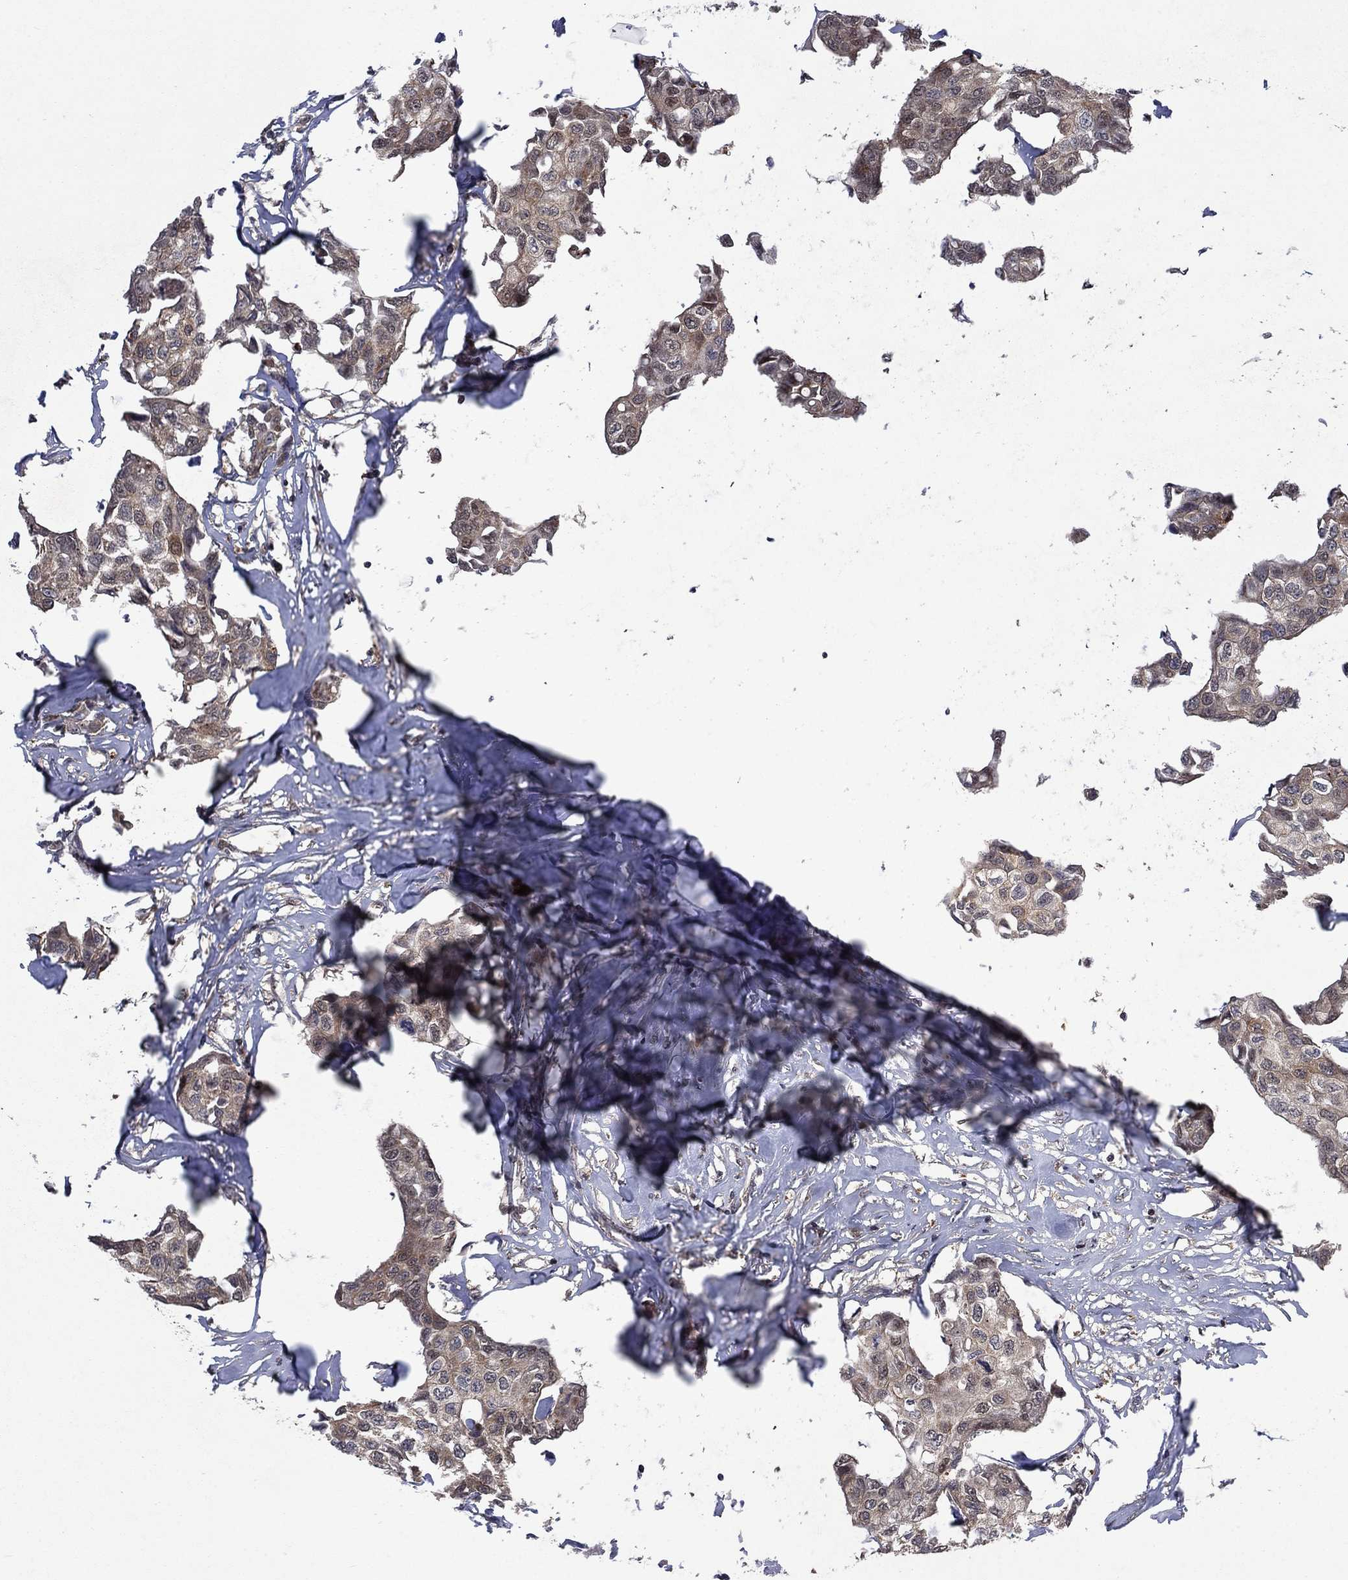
{"staining": {"intensity": "weak", "quantity": "25%-75%", "location": "cytoplasmic/membranous"}, "tissue": "breast cancer", "cell_type": "Tumor cells", "image_type": "cancer", "snomed": [{"axis": "morphology", "description": "Duct carcinoma"}, {"axis": "topography", "description": "Breast"}], "caption": "Tumor cells exhibit low levels of weak cytoplasmic/membranous expression in about 25%-75% of cells in breast infiltrating ductal carcinoma.", "gene": "IAH1", "patient": {"sex": "female", "age": 80}}